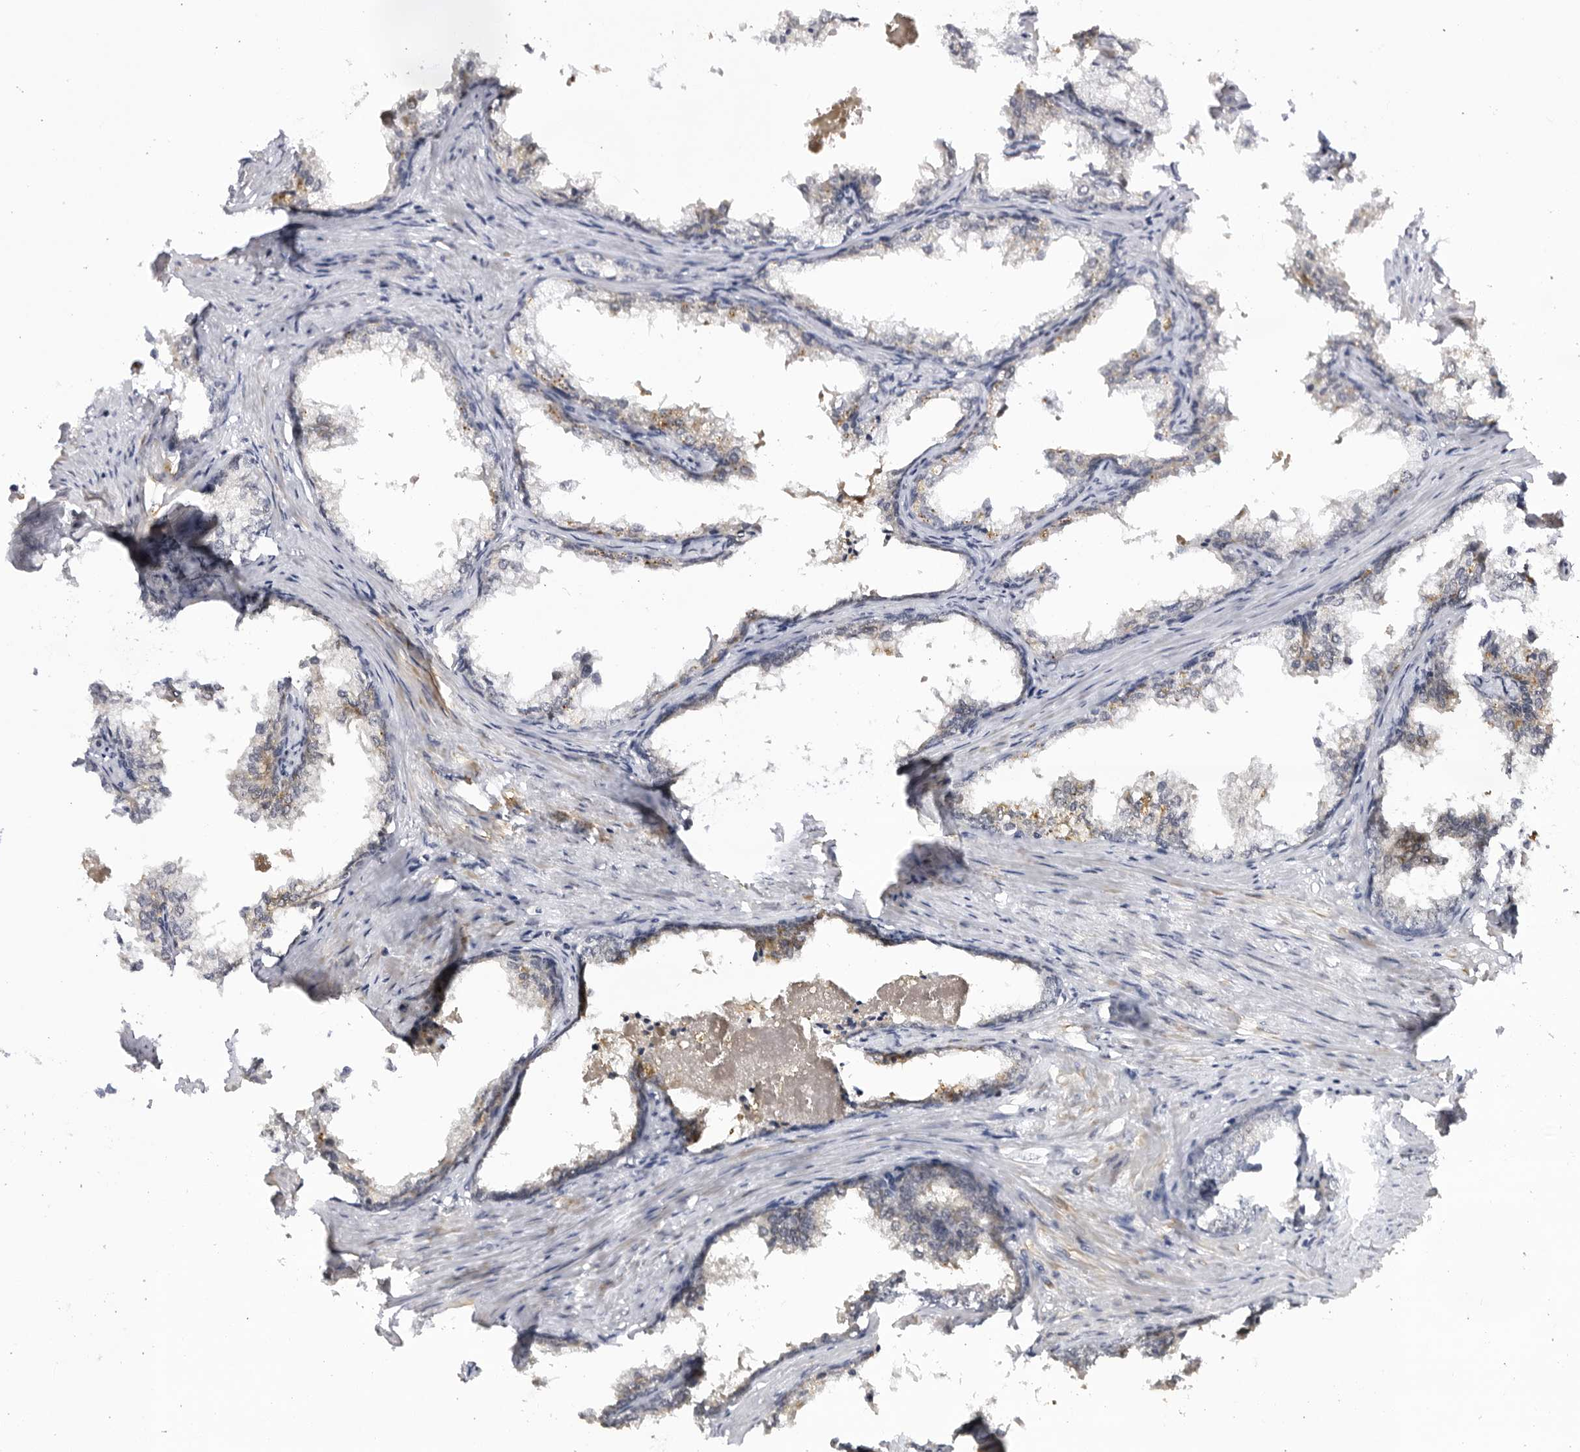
{"staining": {"intensity": "negative", "quantity": "none", "location": "none"}, "tissue": "prostate cancer", "cell_type": "Tumor cells", "image_type": "cancer", "snomed": [{"axis": "morphology", "description": "Adenocarcinoma, High grade"}, {"axis": "topography", "description": "Prostate"}], "caption": "A photomicrograph of prostate adenocarcinoma (high-grade) stained for a protein exhibits no brown staining in tumor cells. (Brightfield microscopy of DAB (3,3'-diaminobenzidine) IHC at high magnification).", "gene": "CNBD1", "patient": {"sex": "male", "age": 58}}